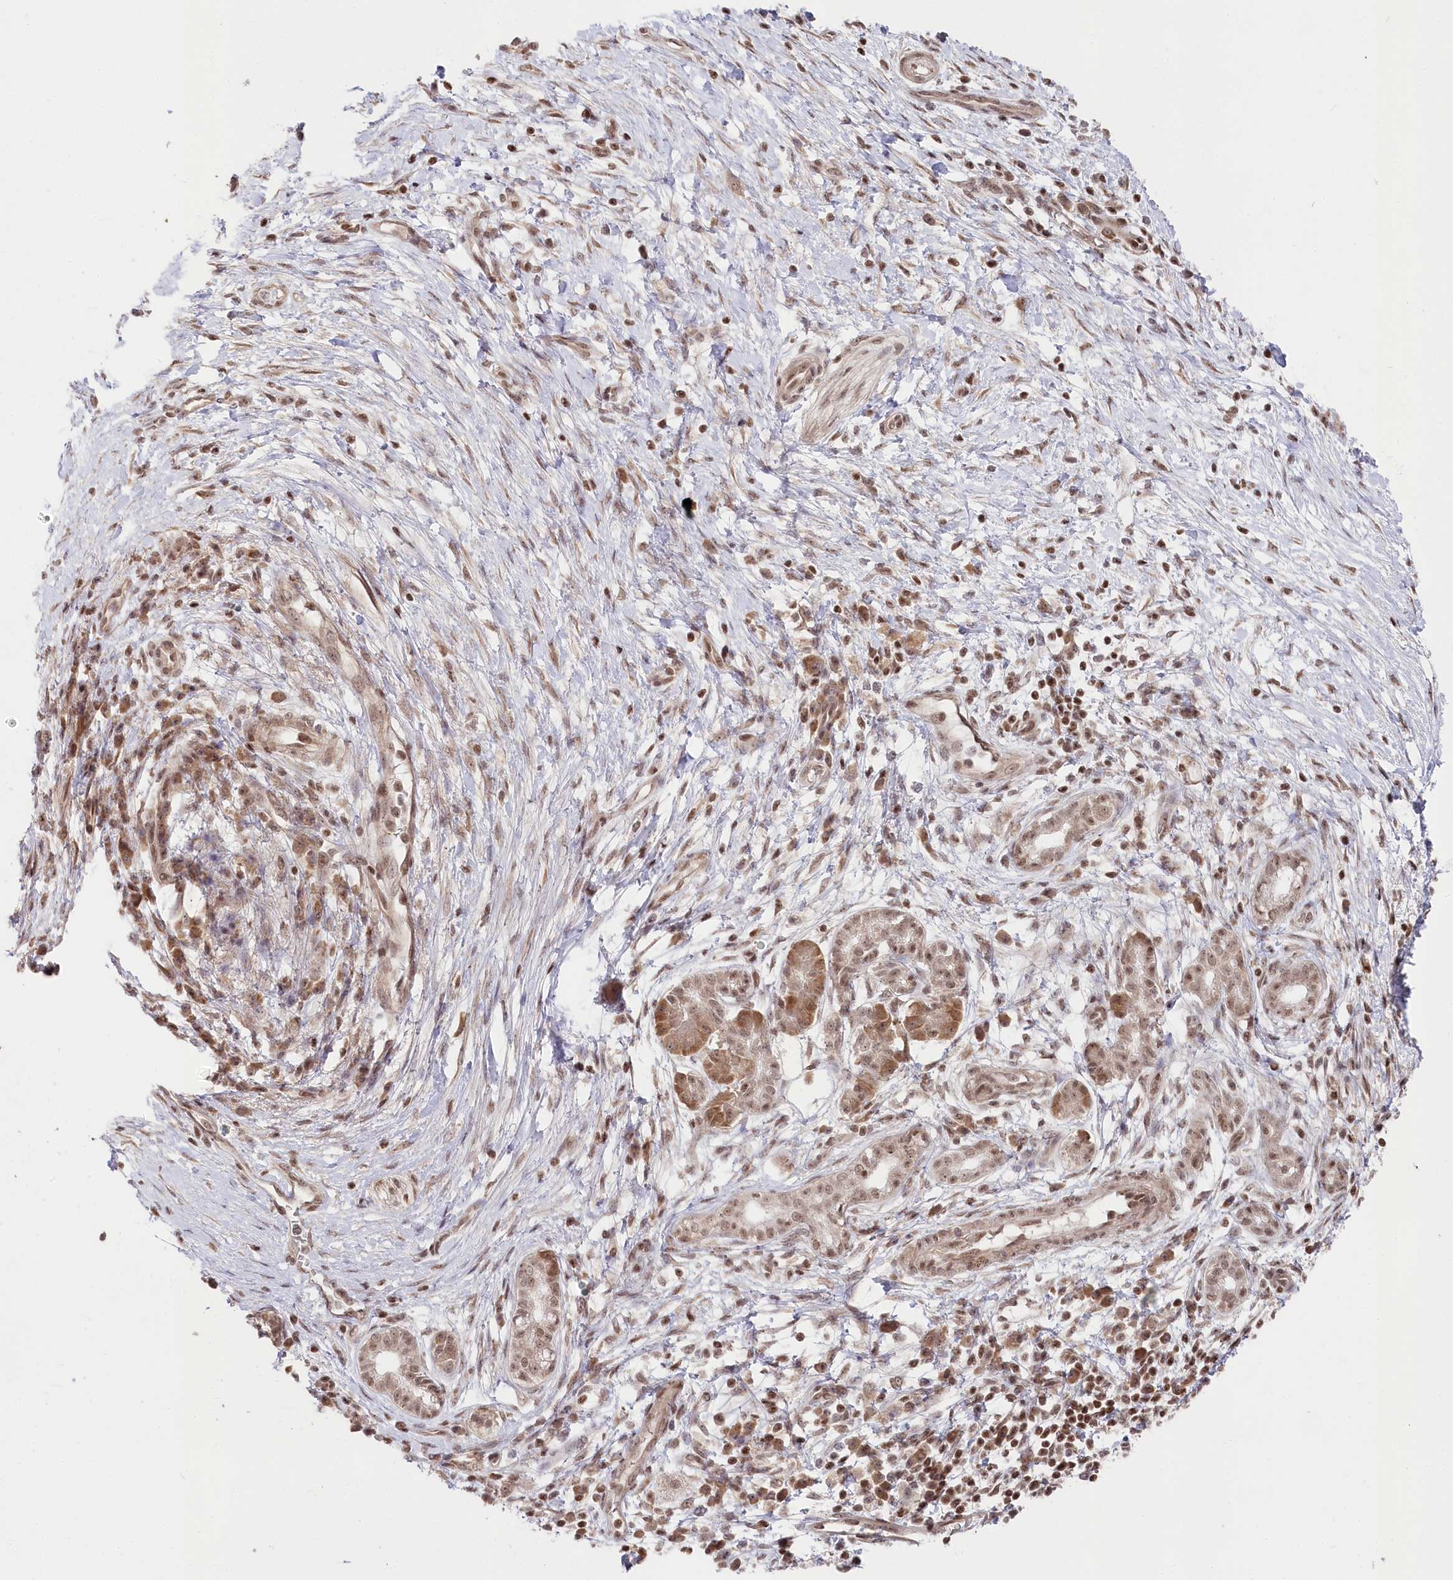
{"staining": {"intensity": "weak", "quantity": "25%-75%", "location": "cytoplasmic/membranous,nuclear"}, "tissue": "pancreatic cancer", "cell_type": "Tumor cells", "image_type": "cancer", "snomed": [{"axis": "morphology", "description": "Adenocarcinoma, NOS"}, {"axis": "topography", "description": "Pancreas"}], "caption": "Pancreatic adenocarcinoma tissue exhibits weak cytoplasmic/membranous and nuclear staining in approximately 25%-75% of tumor cells, visualized by immunohistochemistry. (Brightfield microscopy of DAB IHC at high magnification).", "gene": "CGGBP1", "patient": {"sex": "male", "age": 68}}